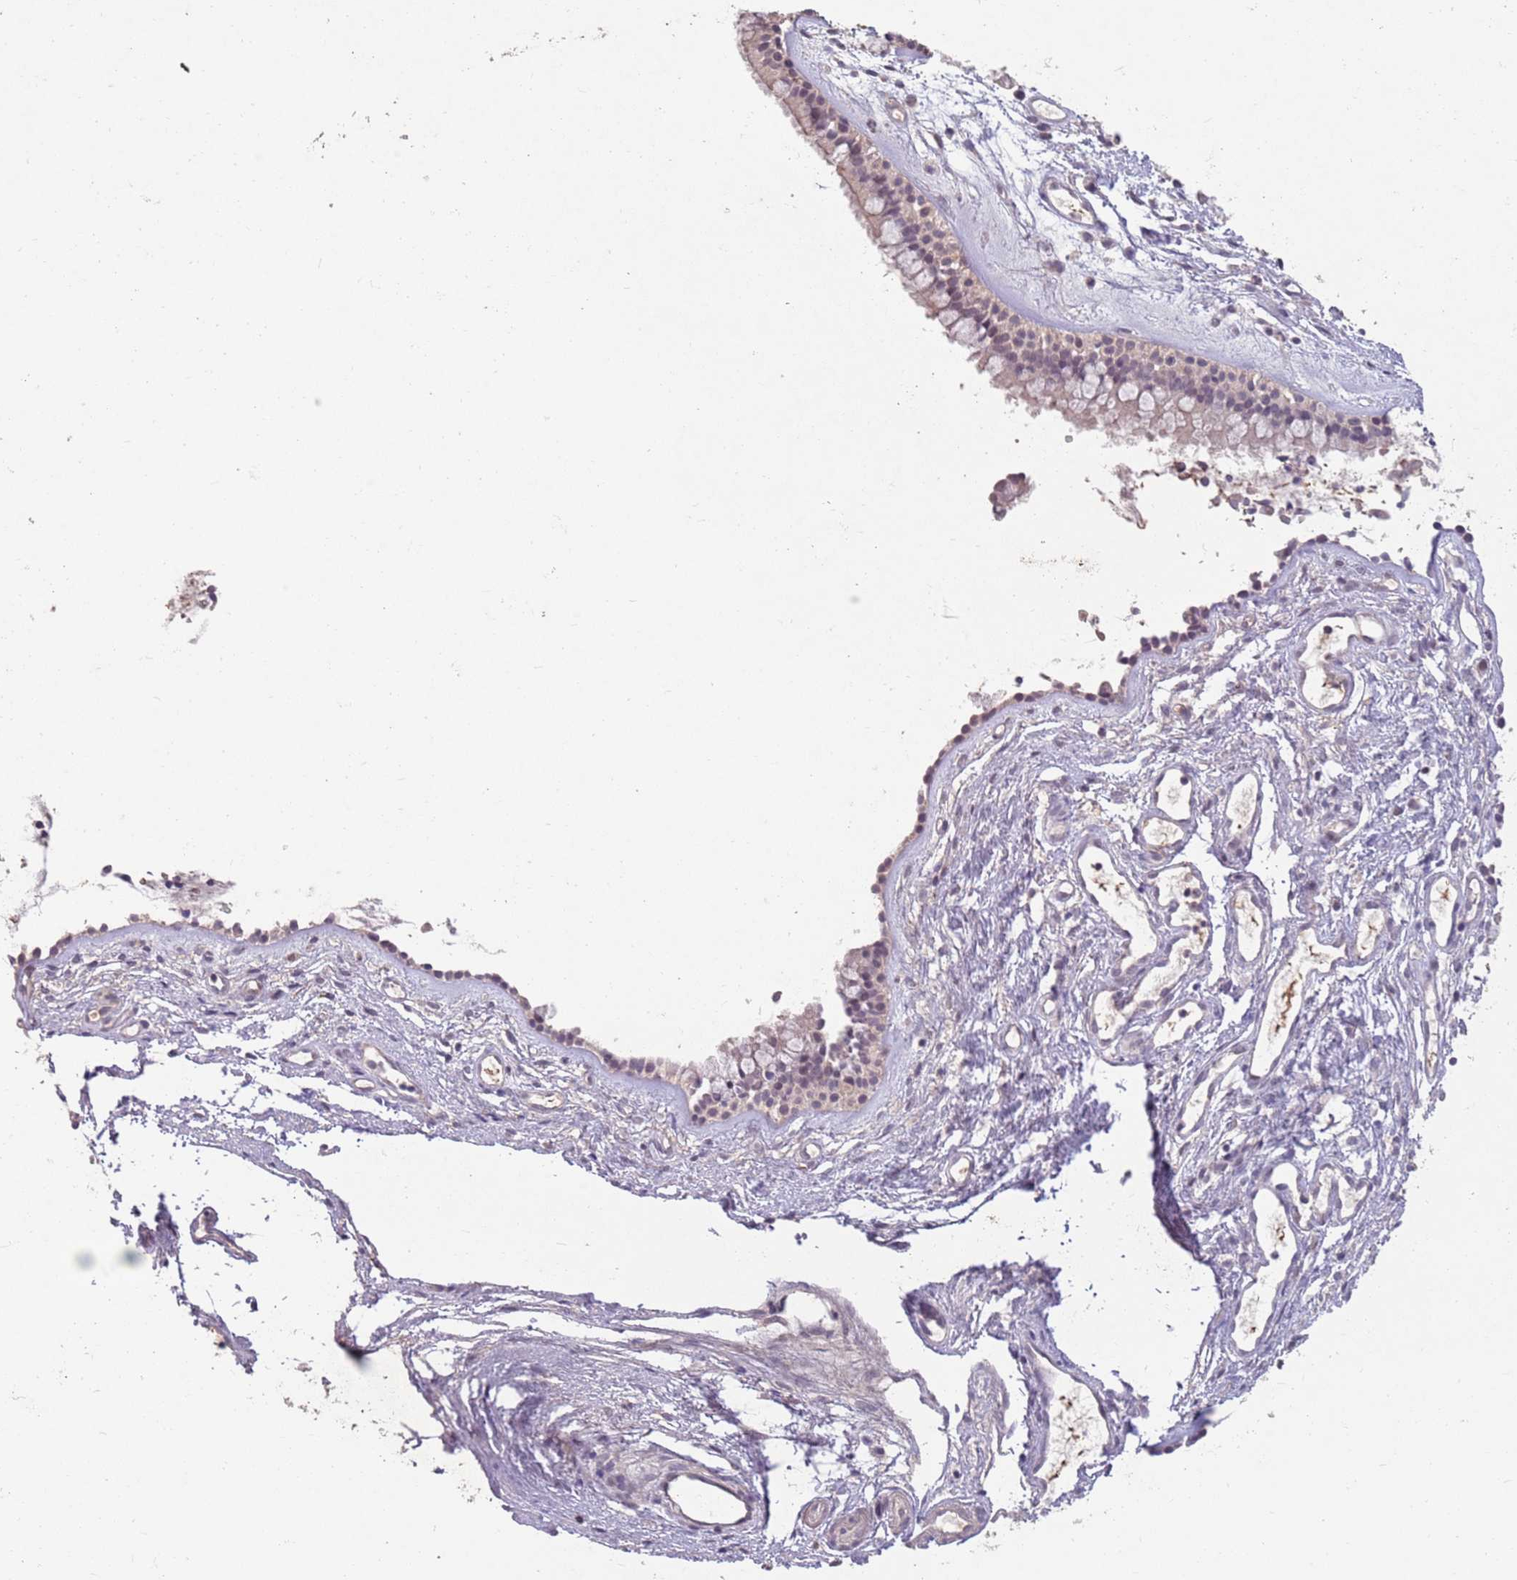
{"staining": {"intensity": "negative", "quantity": "none", "location": "none"}, "tissue": "nasopharynx", "cell_type": "Respiratory epithelial cells", "image_type": "normal", "snomed": [{"axis": "morphology", "description": "Normal tissue, NOS"}, {"axis": "topography", "description": "Nasopharynx"}], "caption": "Immunohistochemistry photomicrograph of unremarkable human nasopharynx stained for a protein (brown), which reveals no staining in respiratory epithelial cells.", "gene": "MEI1", "patient": {"sex": "male", "age": 82}}